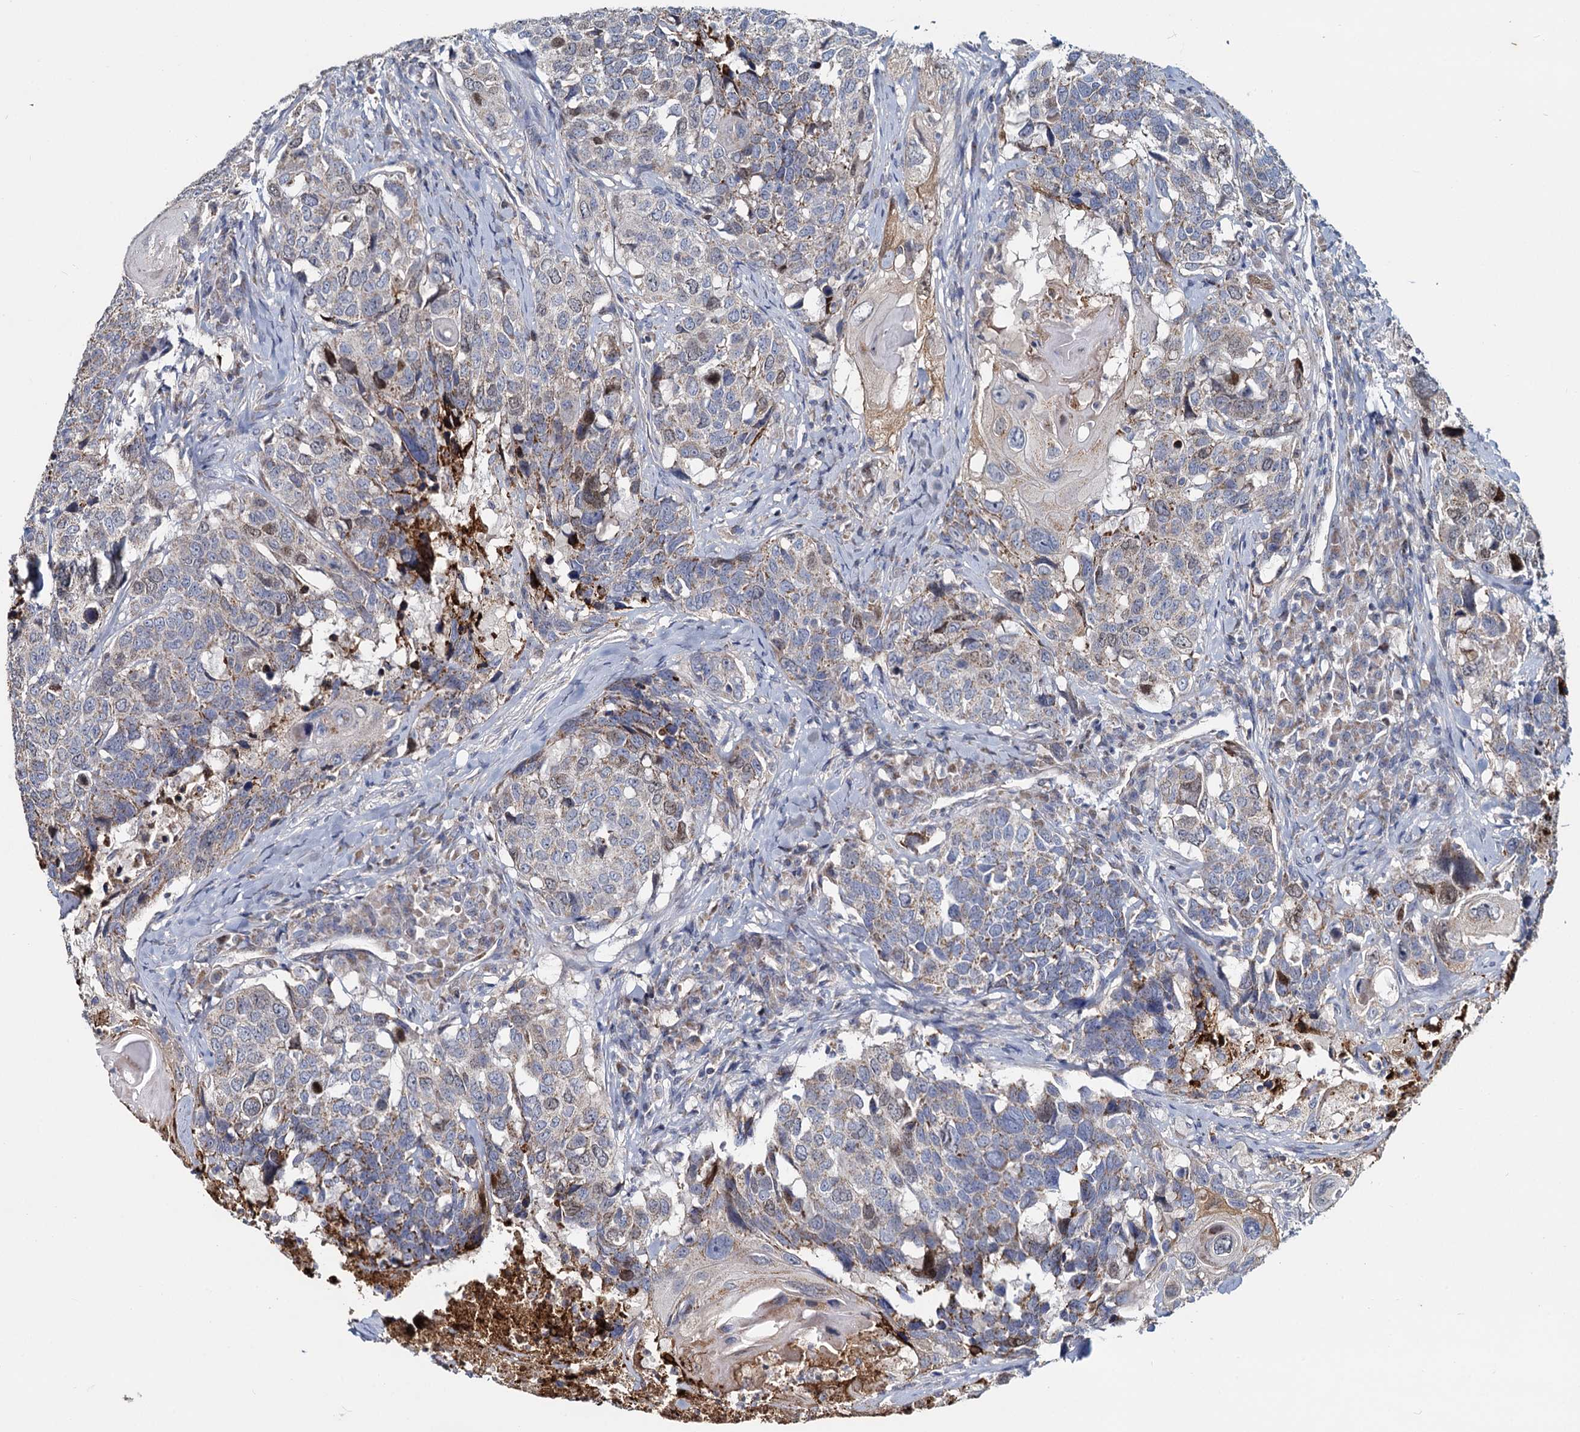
{"staining": {"intensity": "moderate", "quantity": "<25%", "location": "cytoplasmic/membranous"}, "tissue": "head and neck cancer", "cell_type": "Tumor cells", "image_type": "cancer", "snomed": [{"axis": "morphology", "description": "Squamous cell carcinoma, NOS"}, {"axis": "topography", "description": "Head-Neck"}], "caption": "Immunohistochemistry photomicrograph of neoplastic tissue: head and neck cancer stained using immunohistochemistry (IHC) exhibits low levels of moderate protein expression localized specifically in the cytoplasmic/membranous of tumor cells, appearing as a cytoplasmic/membranous brown color.", "gene": "DCUN1D2", "patient": {"sex": "male", "age": 66}}